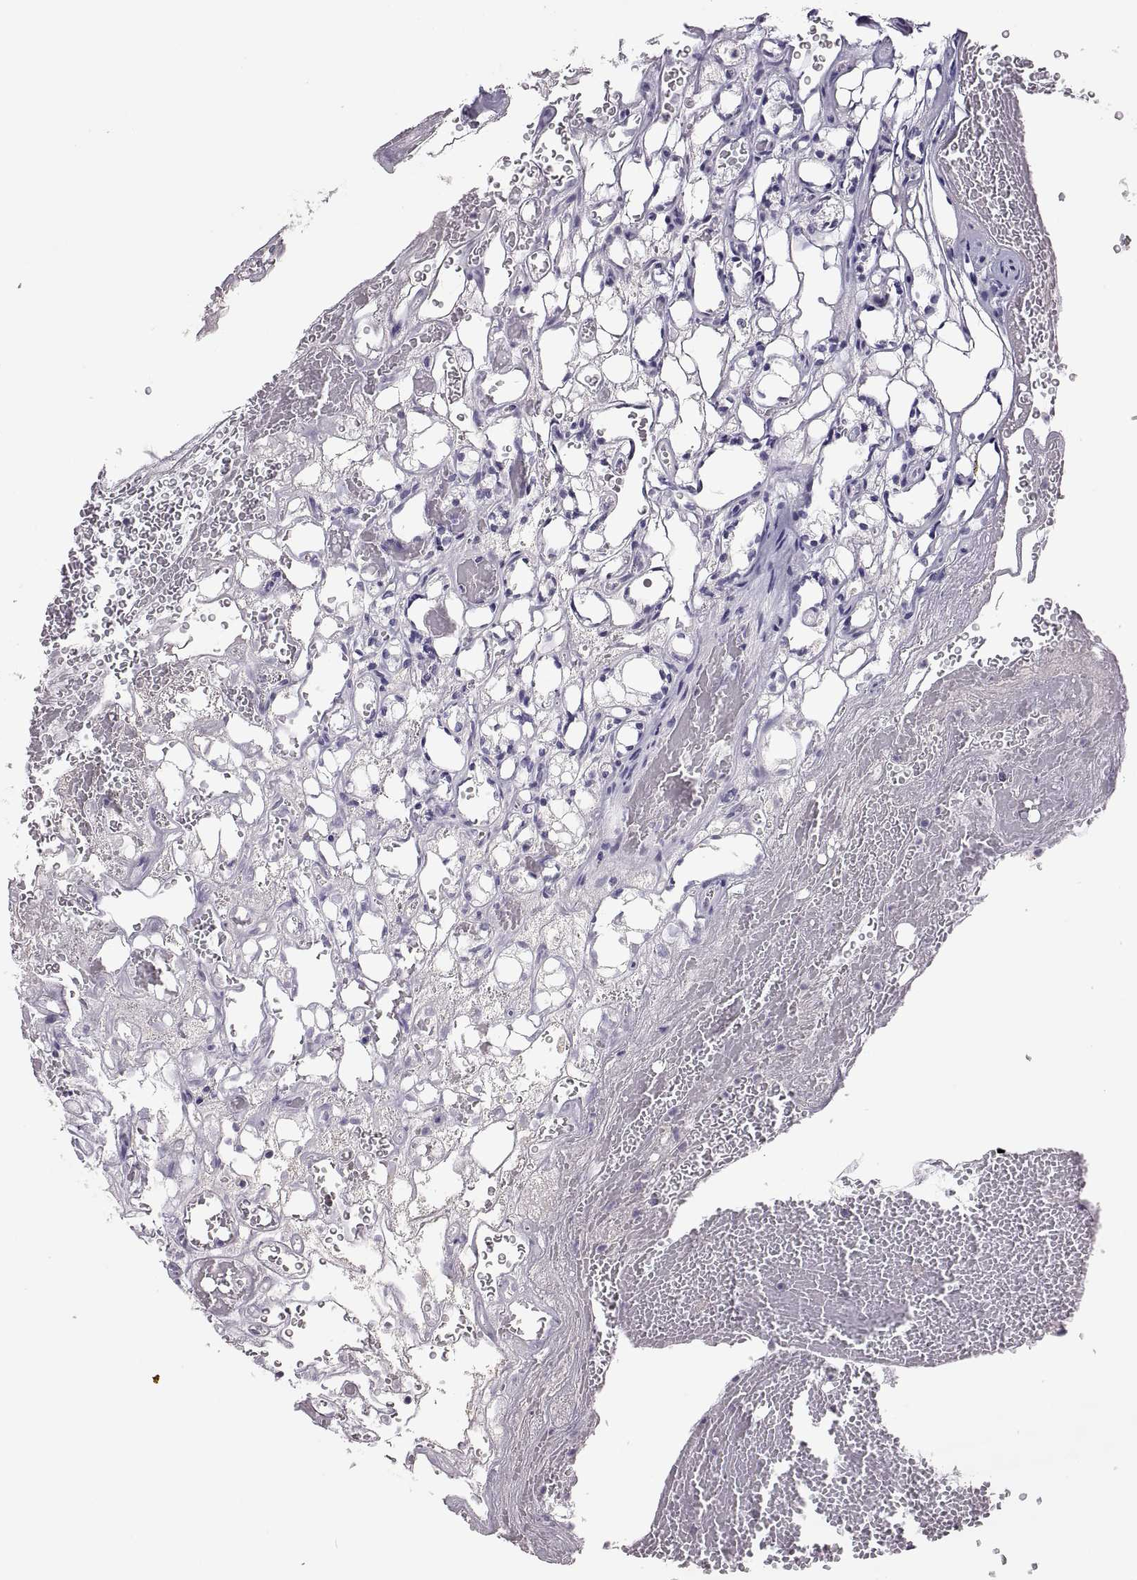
{"staining": {"intensity": "negative", "quantity": "none", "location": "none"}, "tissue": "renal cancer", "cell_type": "Tumor cells", "image_type": "cancer", "snomed": [{"axis": "morphology", "description": "Adenocarcinoma, NOS"}, {"axis": "topography", "description": "Kidney"}], "caption": "High magnification brightfield microscopy of renal cancer (adenocarcinoma) stained with DAB (3,3'-diaminobenzidine) (brown) and counterstained with hematoxylin (blue): tumor cells show no significant staining. (IHC, brightfield microscopy, high magnification).", "gene": "TBX19", "patient": {"sex": "female", "age": 69}}